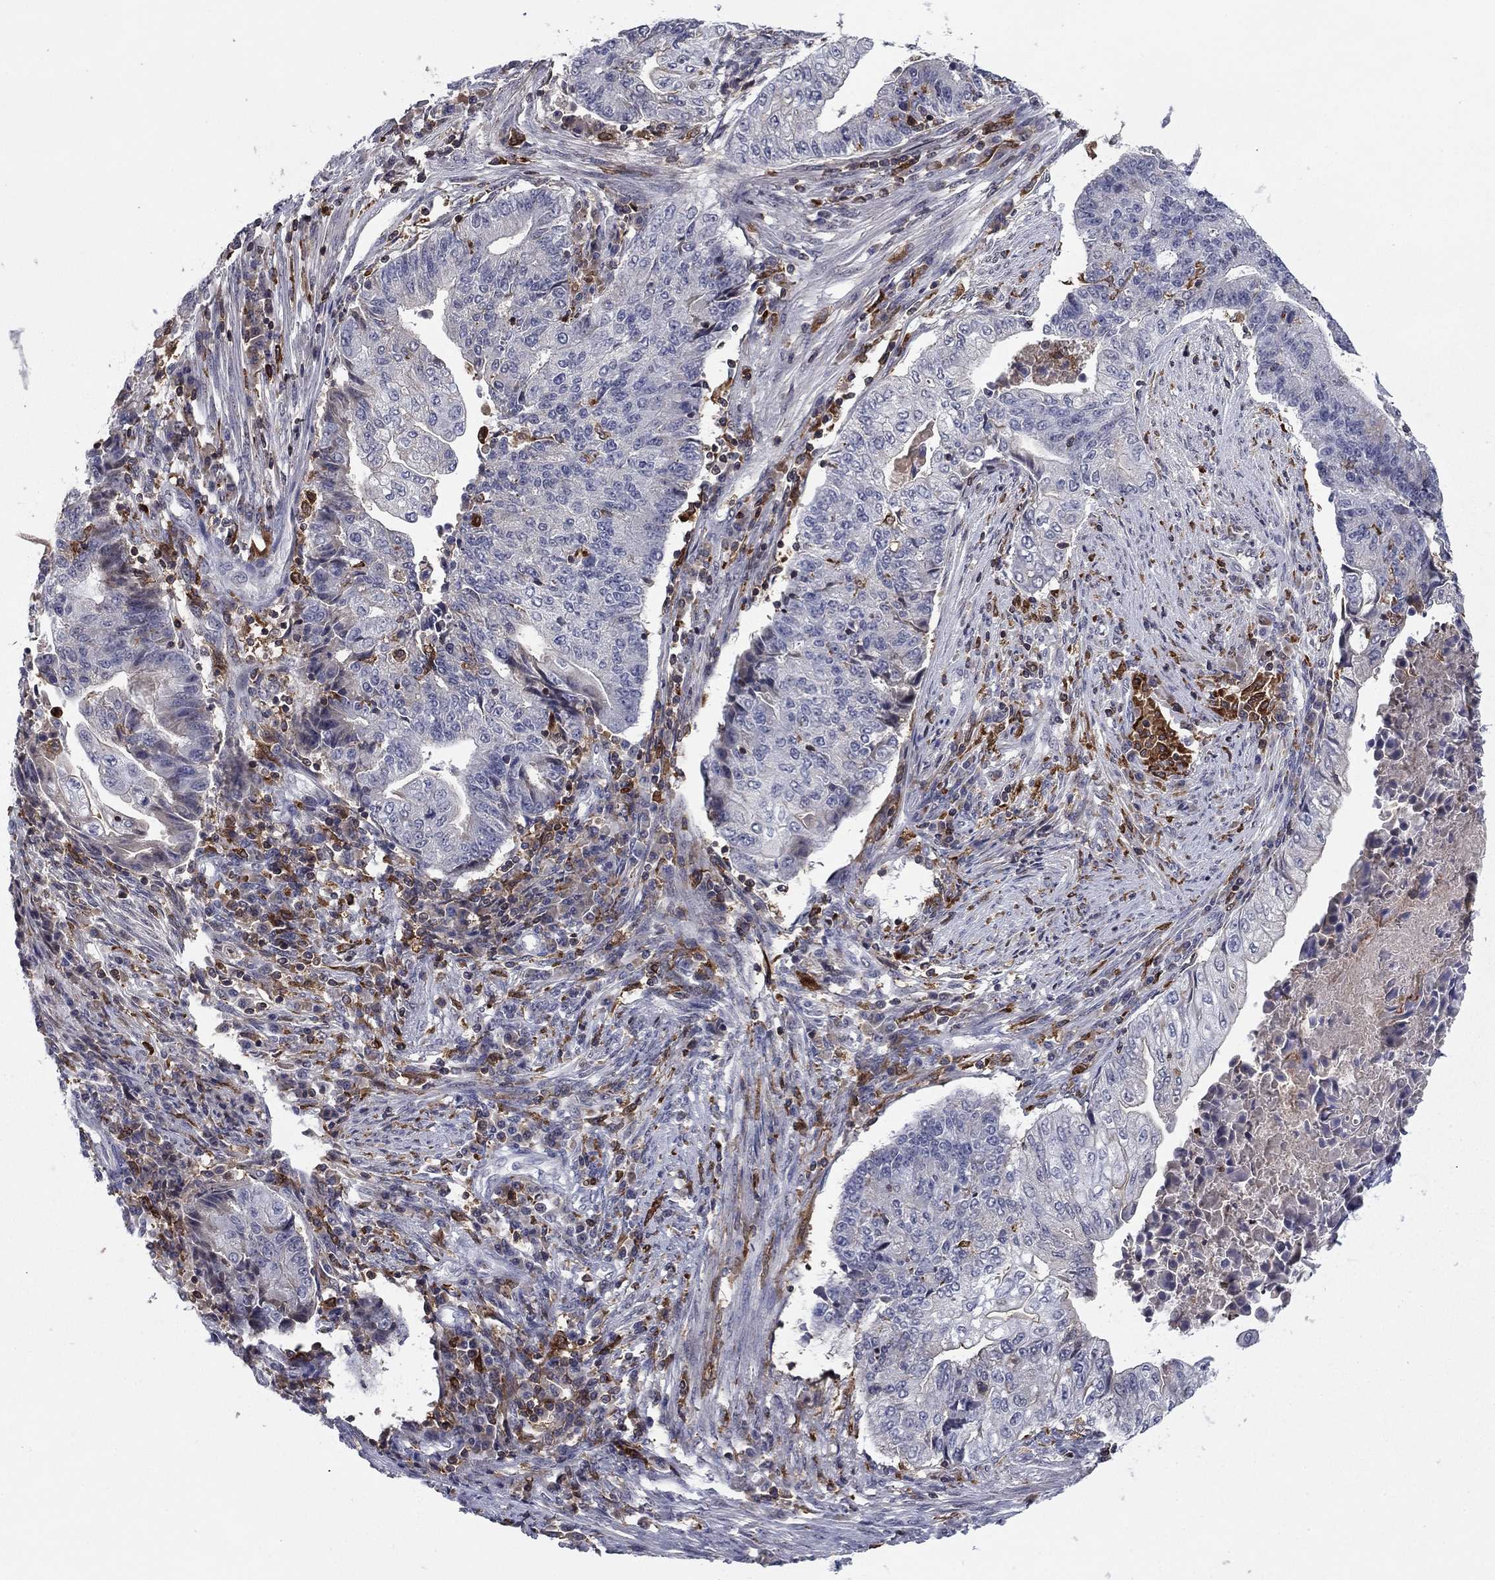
{"staining": {"intensity": "negative", "quantity": "none", "location": "none"}, "tissue": "endometrial cancer", "cell_type": "Tumor cells", "image_type": "cancer", "snomed": [{"axis": "morphology", "description": "Adenocarcinoma, NOS"}, {"axis": "topography", "description": "Uterus"}, {"axis": "topography", "description": "Endometrium"}], "caption": "The image shows no significant expression in tumor cells of endometrial cancer.", "gene": "PLCB2", "patient": {"sex": "female", "age": 54}}